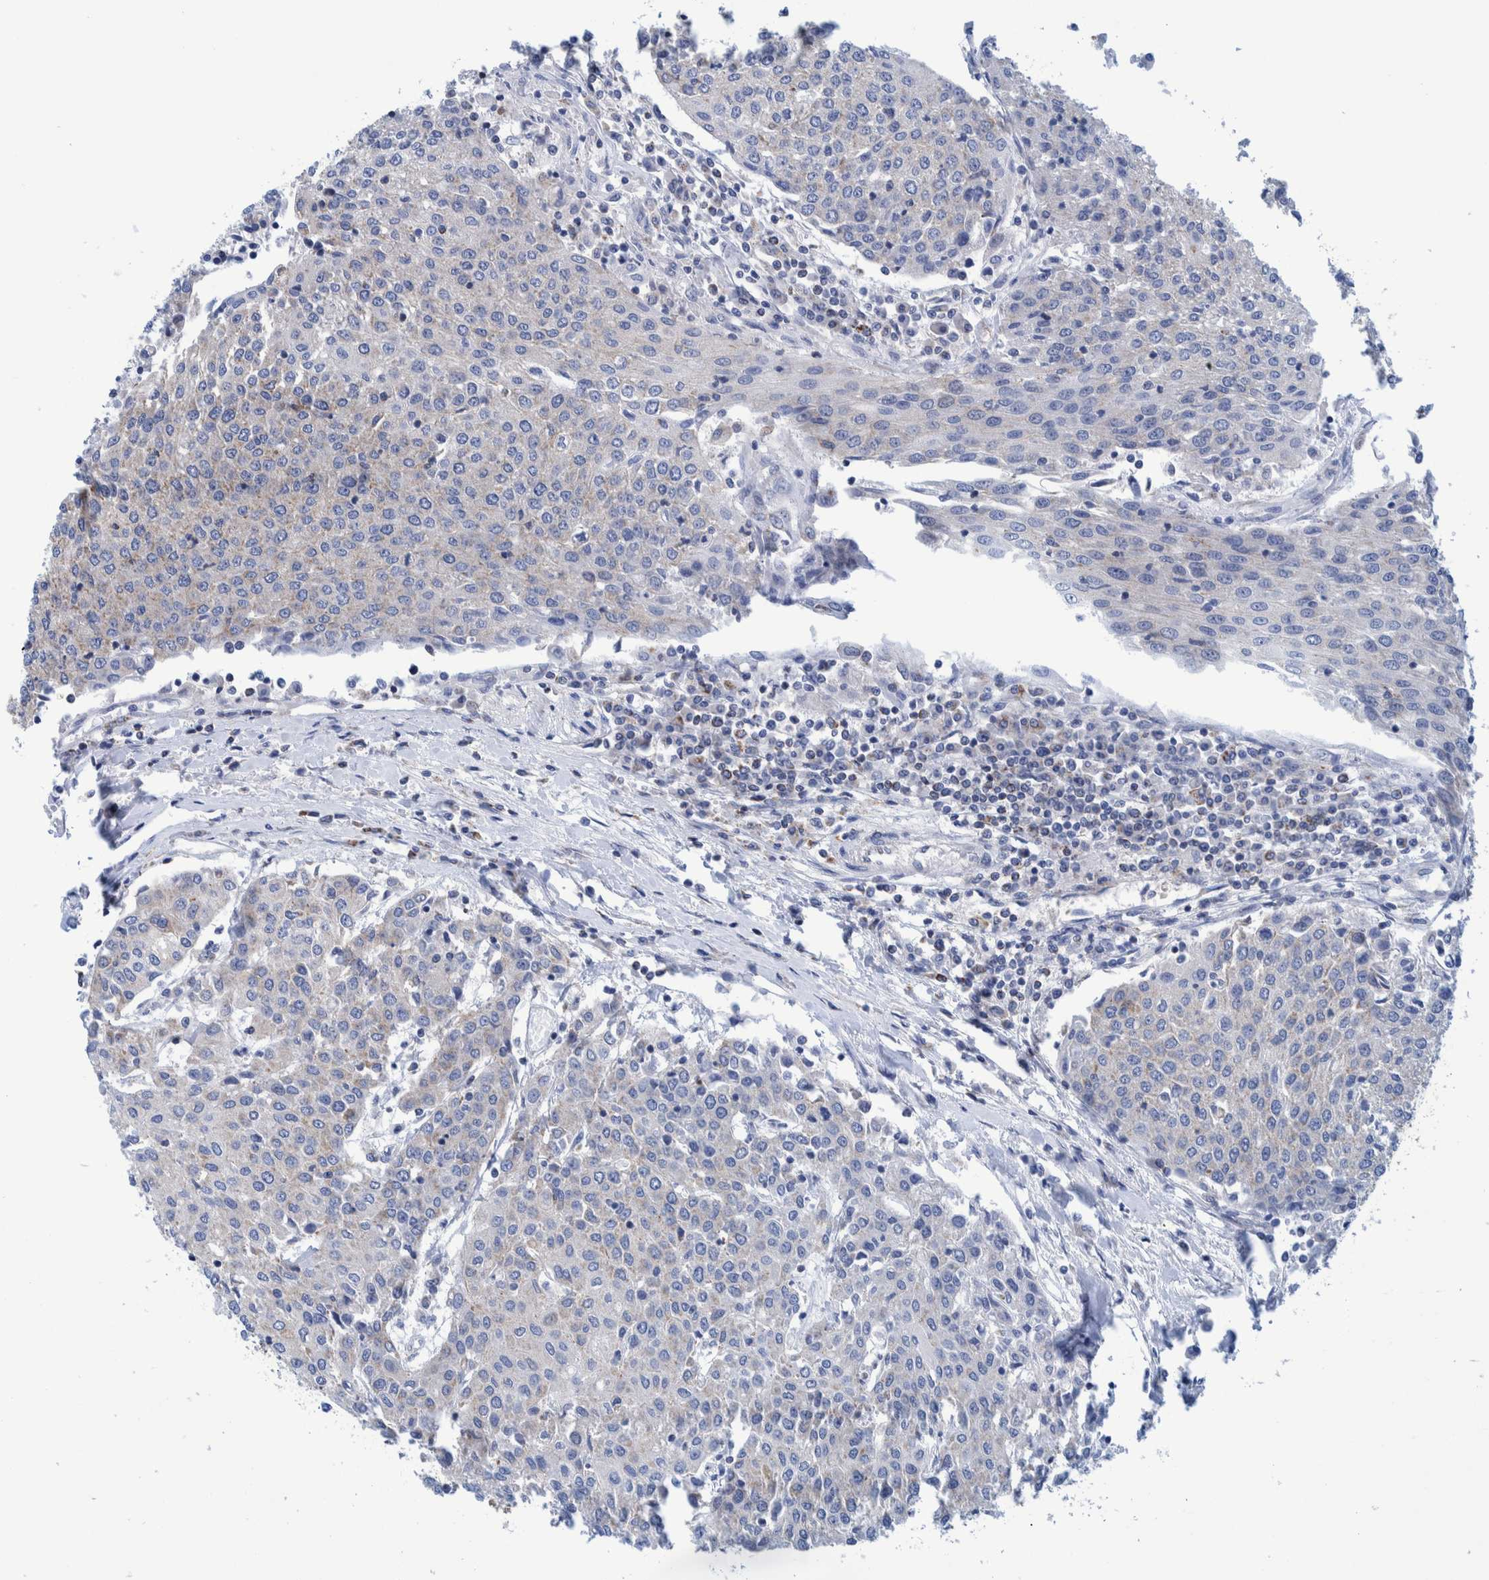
{"staining": {"intensity": "negative", "quantity": "none", "location": "none"}, "tissue": "urothelial cancer", "cell_type": "Tumor cells", "image_type": "cancer", "snomed": [{"axis": "morphology", "description": "Urothelial carcinoma, High grade"}, {"axis": "topography", "description": "Urinary bladder"}], "caption": "A photomicrograph of urothelial carcinoma (high-grade) stained for a protein shows no brown staining in tumor cells.", "gene": "BZW2", "patient": {"sex": "female", "age": 85}}